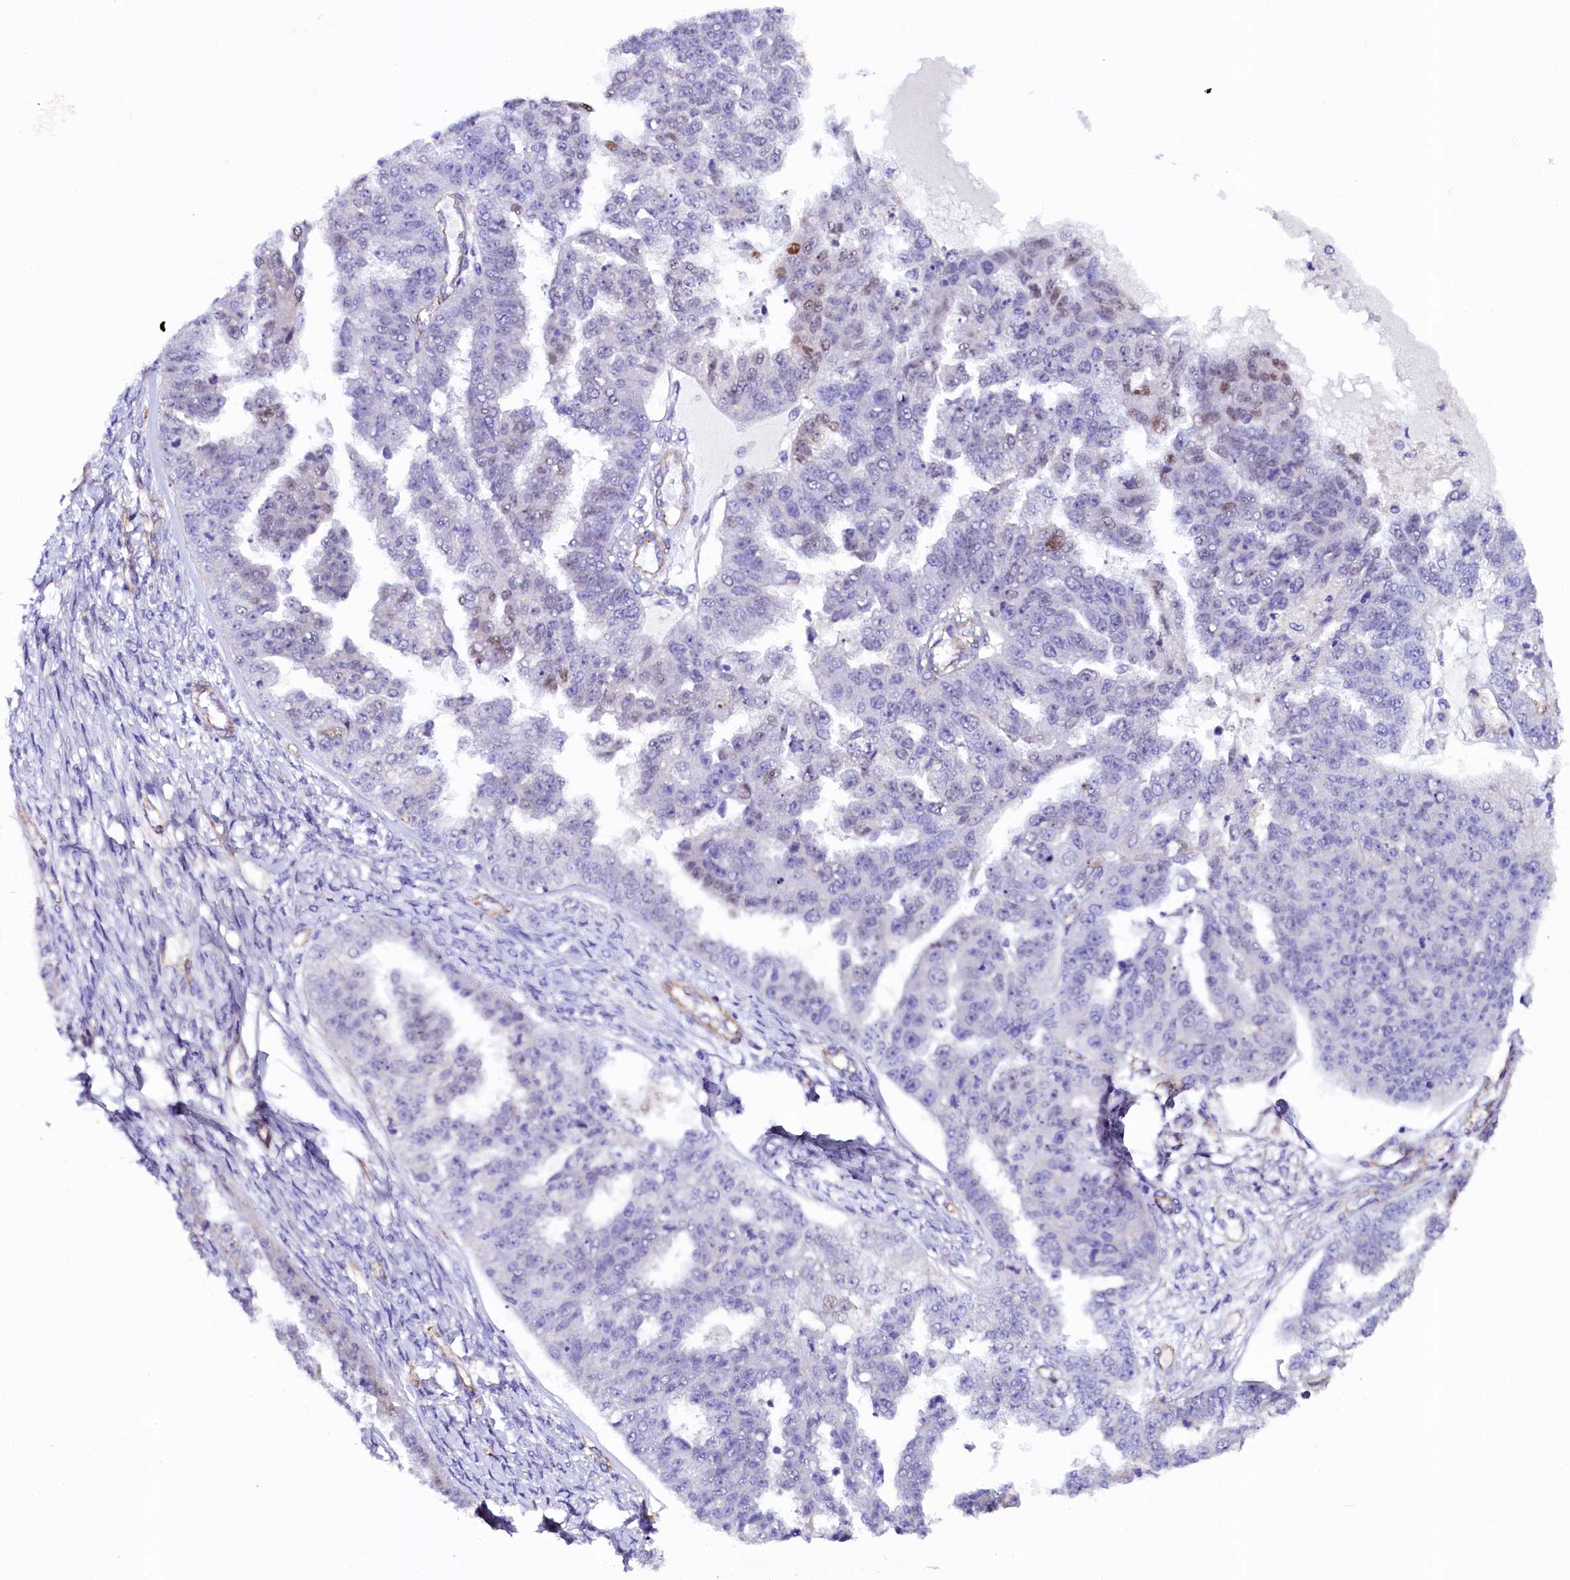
{"staining": {"intensity": "negative", "quantity": "none", "location": "none"}, "tissue": "ovarian cancer", "cell_type": "Tumor cells", "image_type": "cancer", "snomed": [{"axis": "morphology", "description": "Cystadenocarcinoma, serous, NOS"}, {"axis": "topography", "description": "Ovary"}], "caption": "IHC of ovarian cancer (serous cystadenocarcinoma) demonstrates no staining in tumor cells.", "gene": "SLF1", "patient": {"sex": "female", "age": 58}}